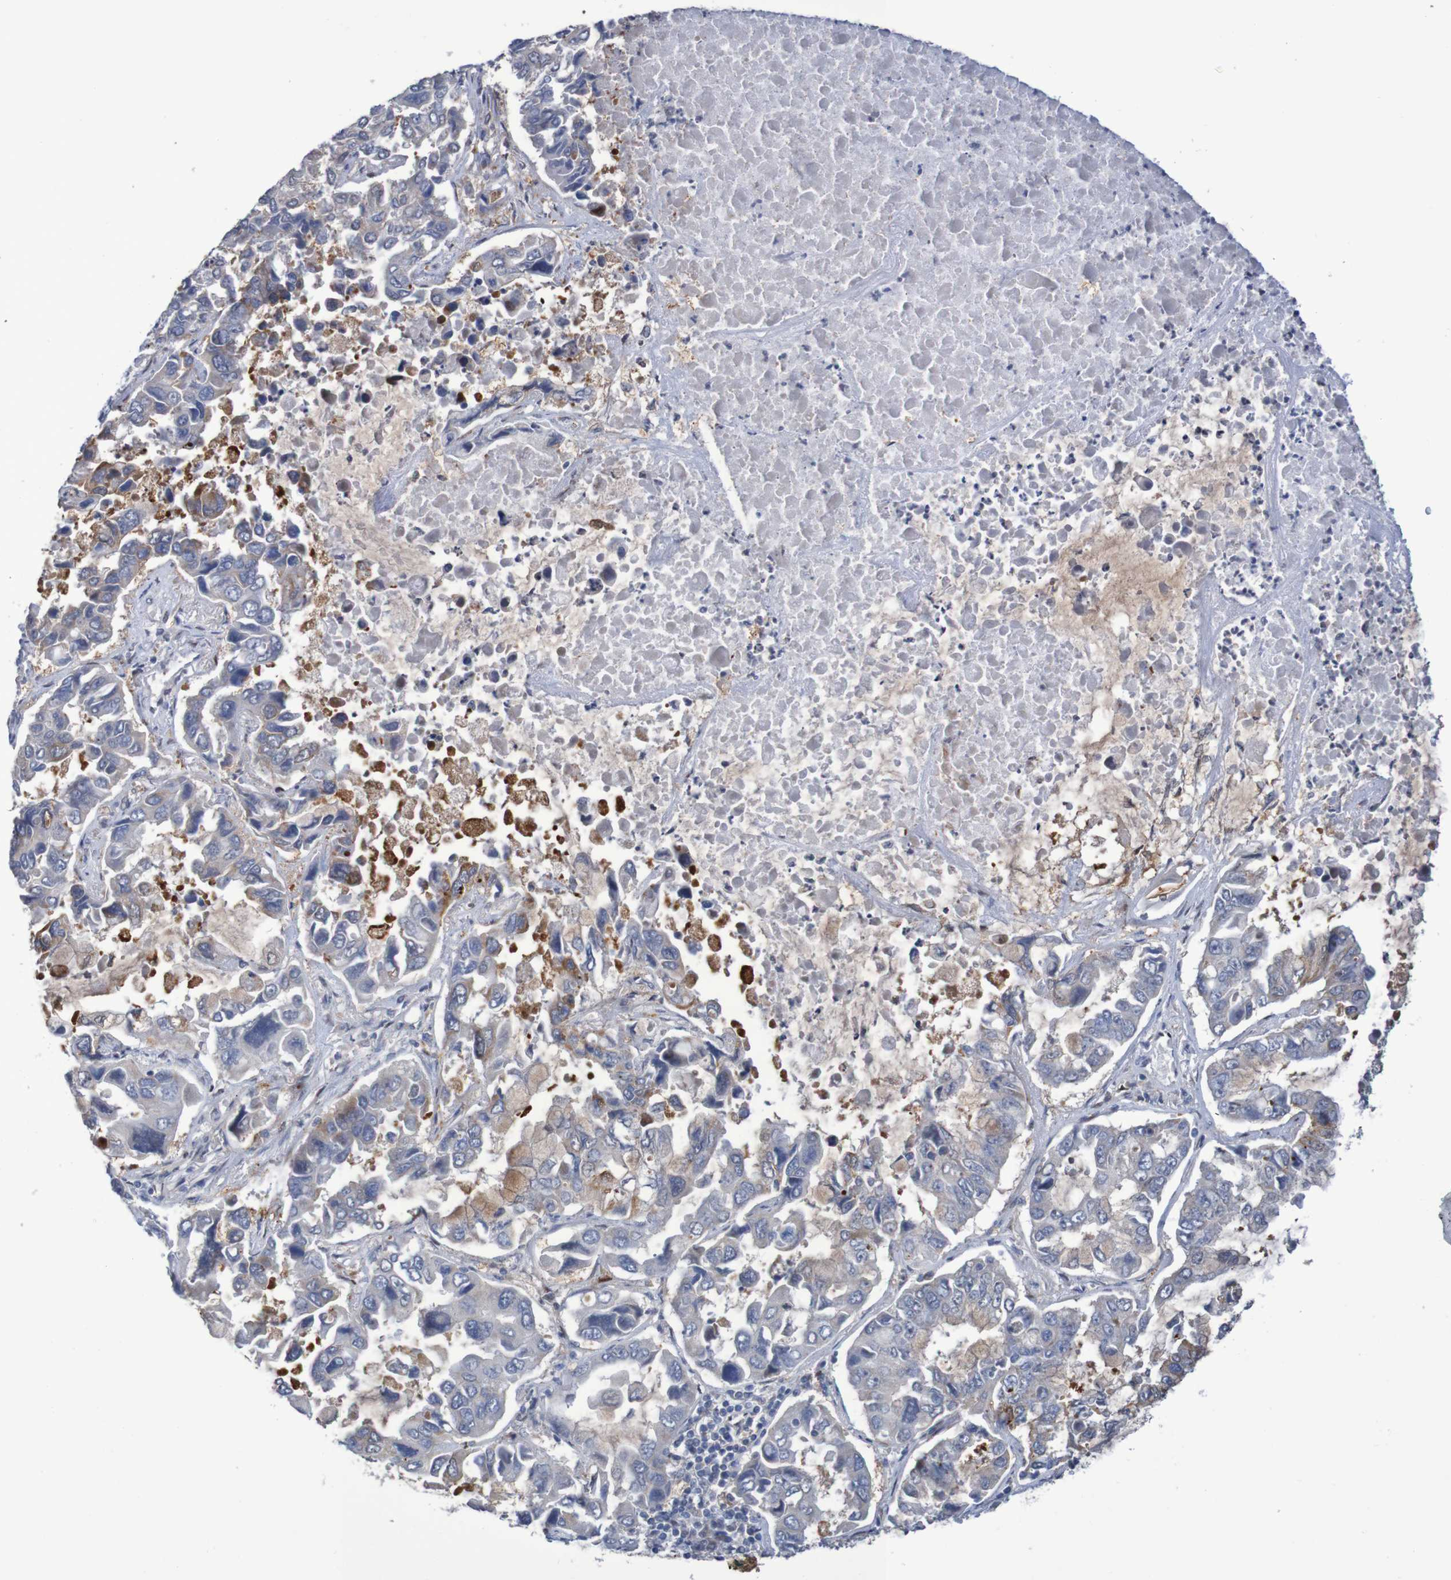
{"staining": {"intensity": "negative", "quantity": "none", "location": "none"}, "tissue": "lung cancer", "cell_type": "Tumor cells", "image_type": "cancer", "snomed": [{"axis": "morphology", "description": "Adenocarcinoma, NOS"}, {"axis": "topography", "description": "Lung"}], "caption": "Immunohistochemical staining of human lung adenocarcinoma reveals no significant expression in tumor cells. The staining was performed using DAB (3,3'-diaminobenzidine) to visualize the protein expression in brown, while the nuclei were stained in blue with hematoxylin (Magnification: 20x).", "gene": "FBP2", "patient": {"sex": "male", "age": 64}}